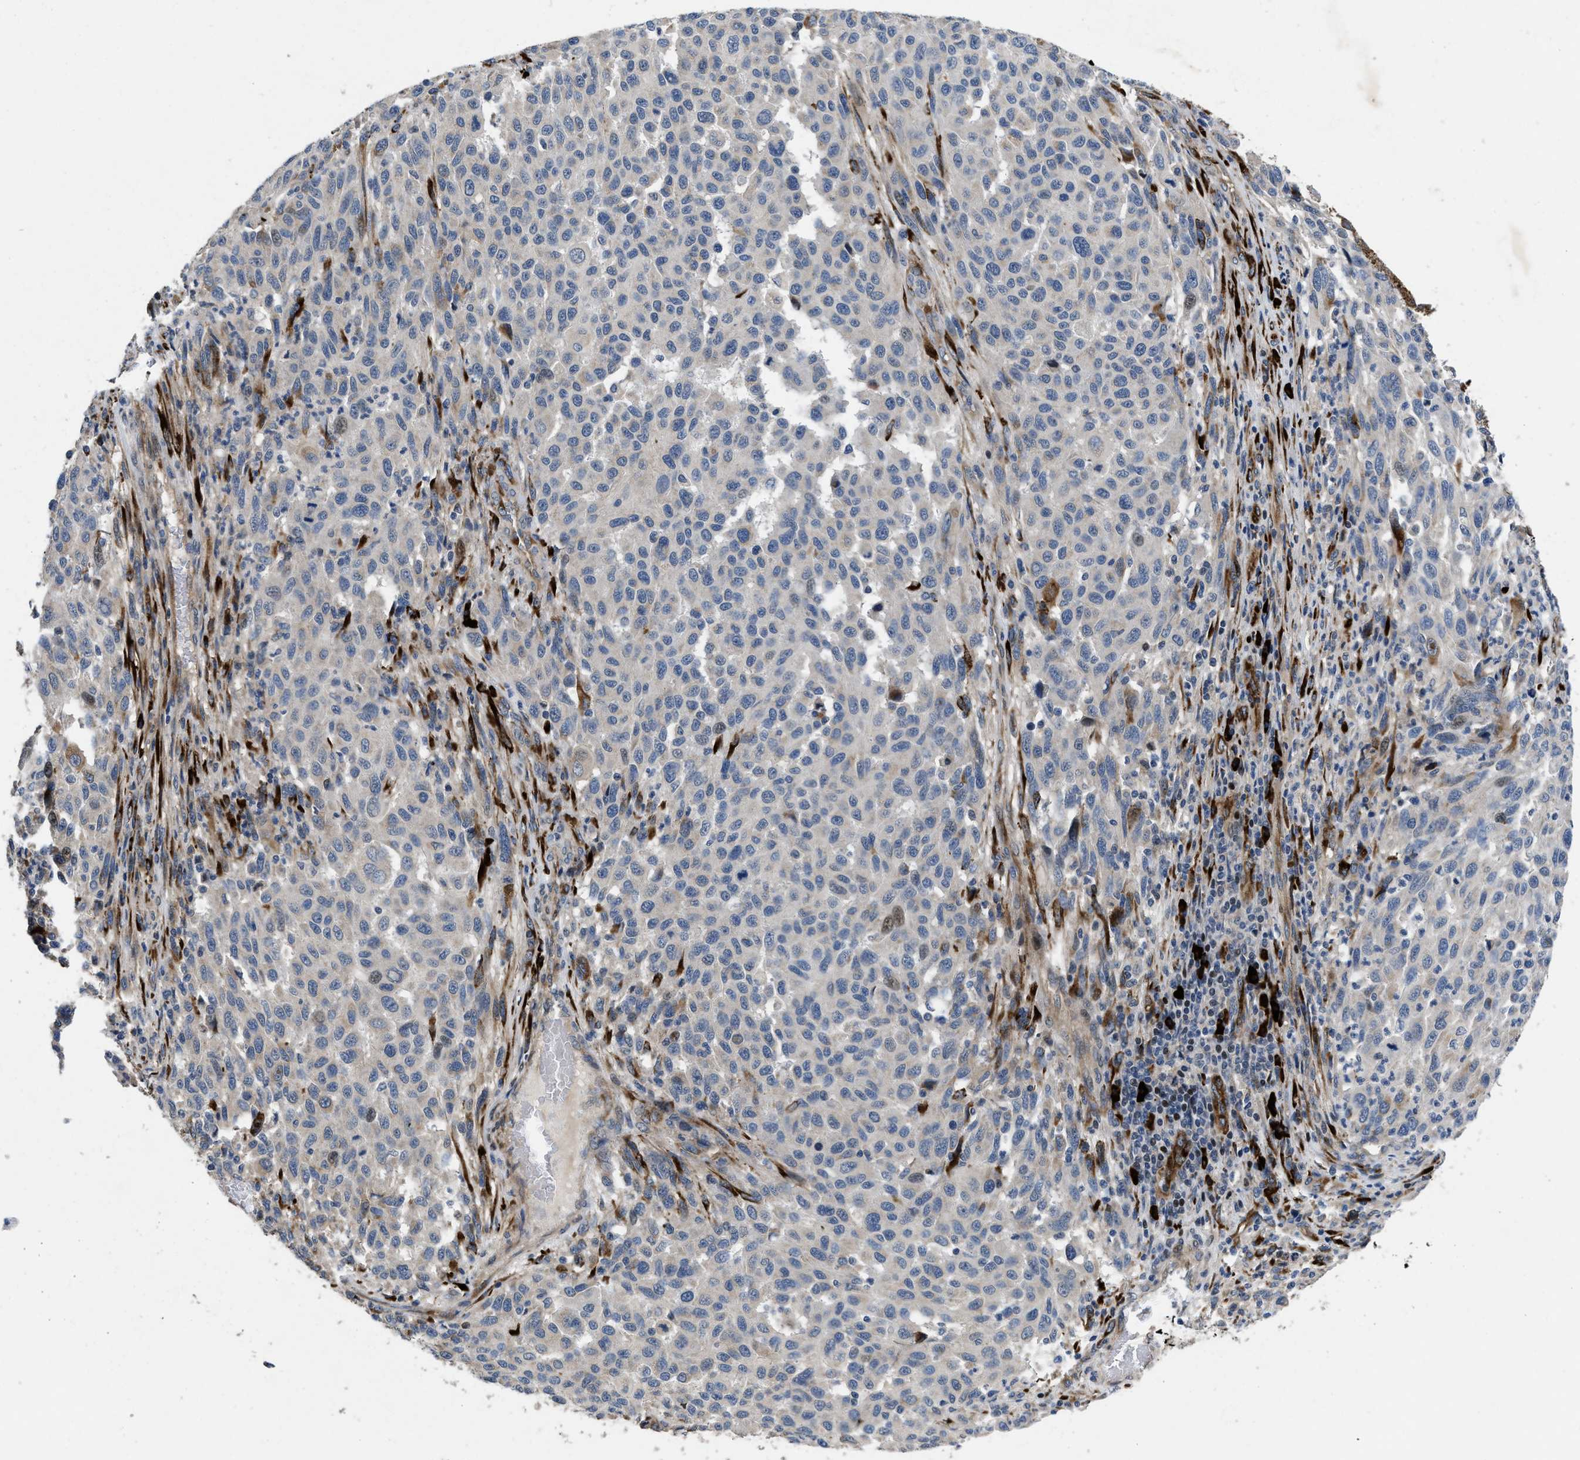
{"staining": {"intensity": "negative", "quantity": "none", "location": "none"}, "tissue": "melanoma", "cell_type": "Tumor cells", "image_type": "cancer", "snomed": [{"axis": "morphology", "description": "Malignant melanoma, Metastatic site"}, {"axis": "topography", "description": "Lymph node"}], "caption": "High magnification brightfield microscopy of melanoma stained with DAB (3,3'-diaminobenzidine) (brown) and counterstained with hematoxylin (blue): tumor cells show no significant expression.", "gene": "HSPA12B", "patient": {"sex": "male", "age": 61}}